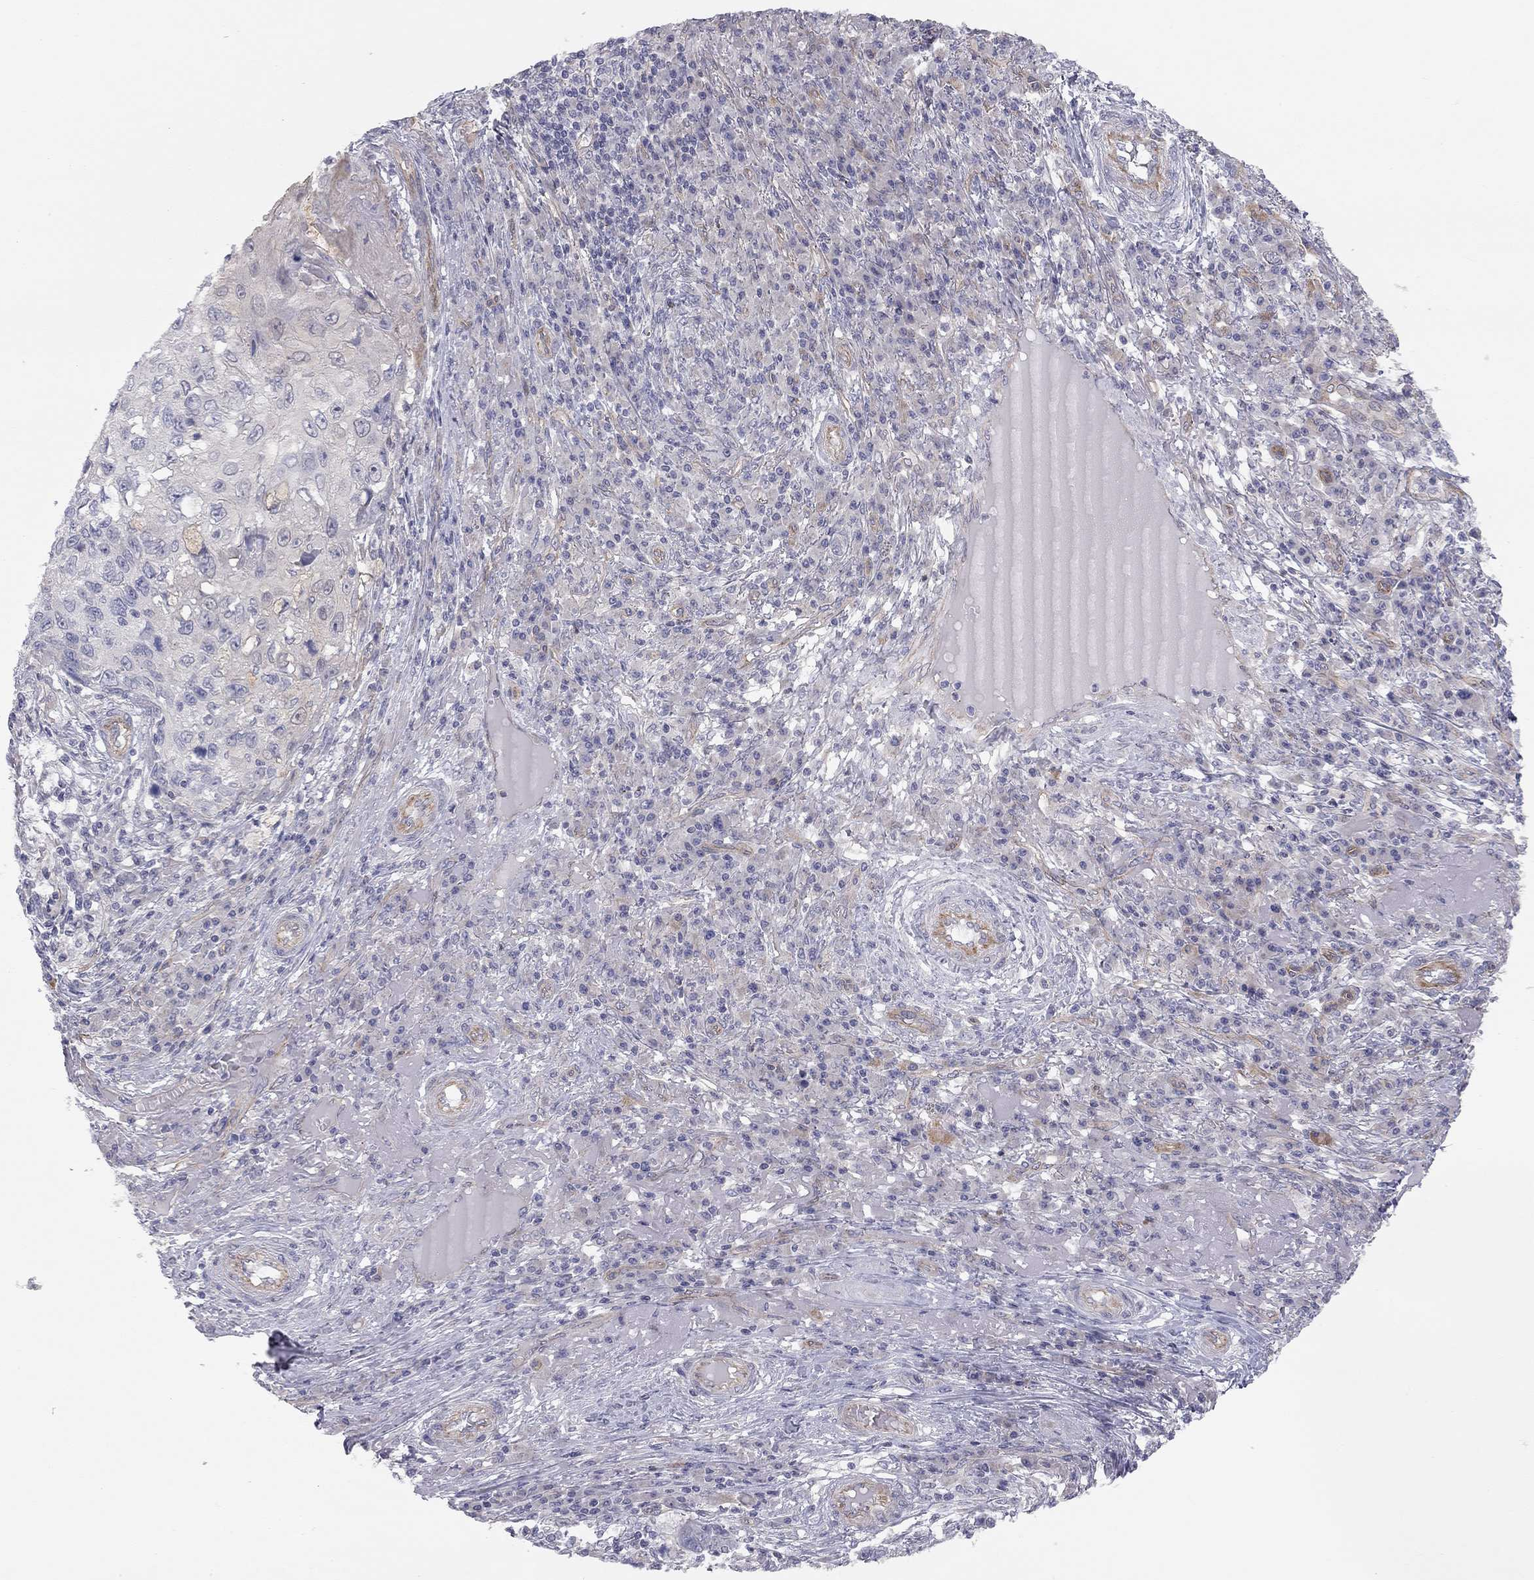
{"staining": {"intensity": "negative", "quantity": "none", "location": "none"}, "tissue": "skin cancer", "cell_type": "Tumor cells", "image_type": "cancer", "snomed": [{"axis": "morphology", "description": "Squamous cell carcinoma, NOS"}, {"axis": "topography", "description": "Skin"}], "caption": "Skin cancer (squamous cell carcinoma) was stained to show a protein in brown. There is no significant expression in tumor cells. The staining was performed using DAB (3,3'-diaminobenzidine) to visualize the protein expression in brown, while the nuclei were stained in blue with hematoxylin (Magnification: 20x).", "gene": "GPRC5B", "patient": {"sex": "male", "age": 92}}